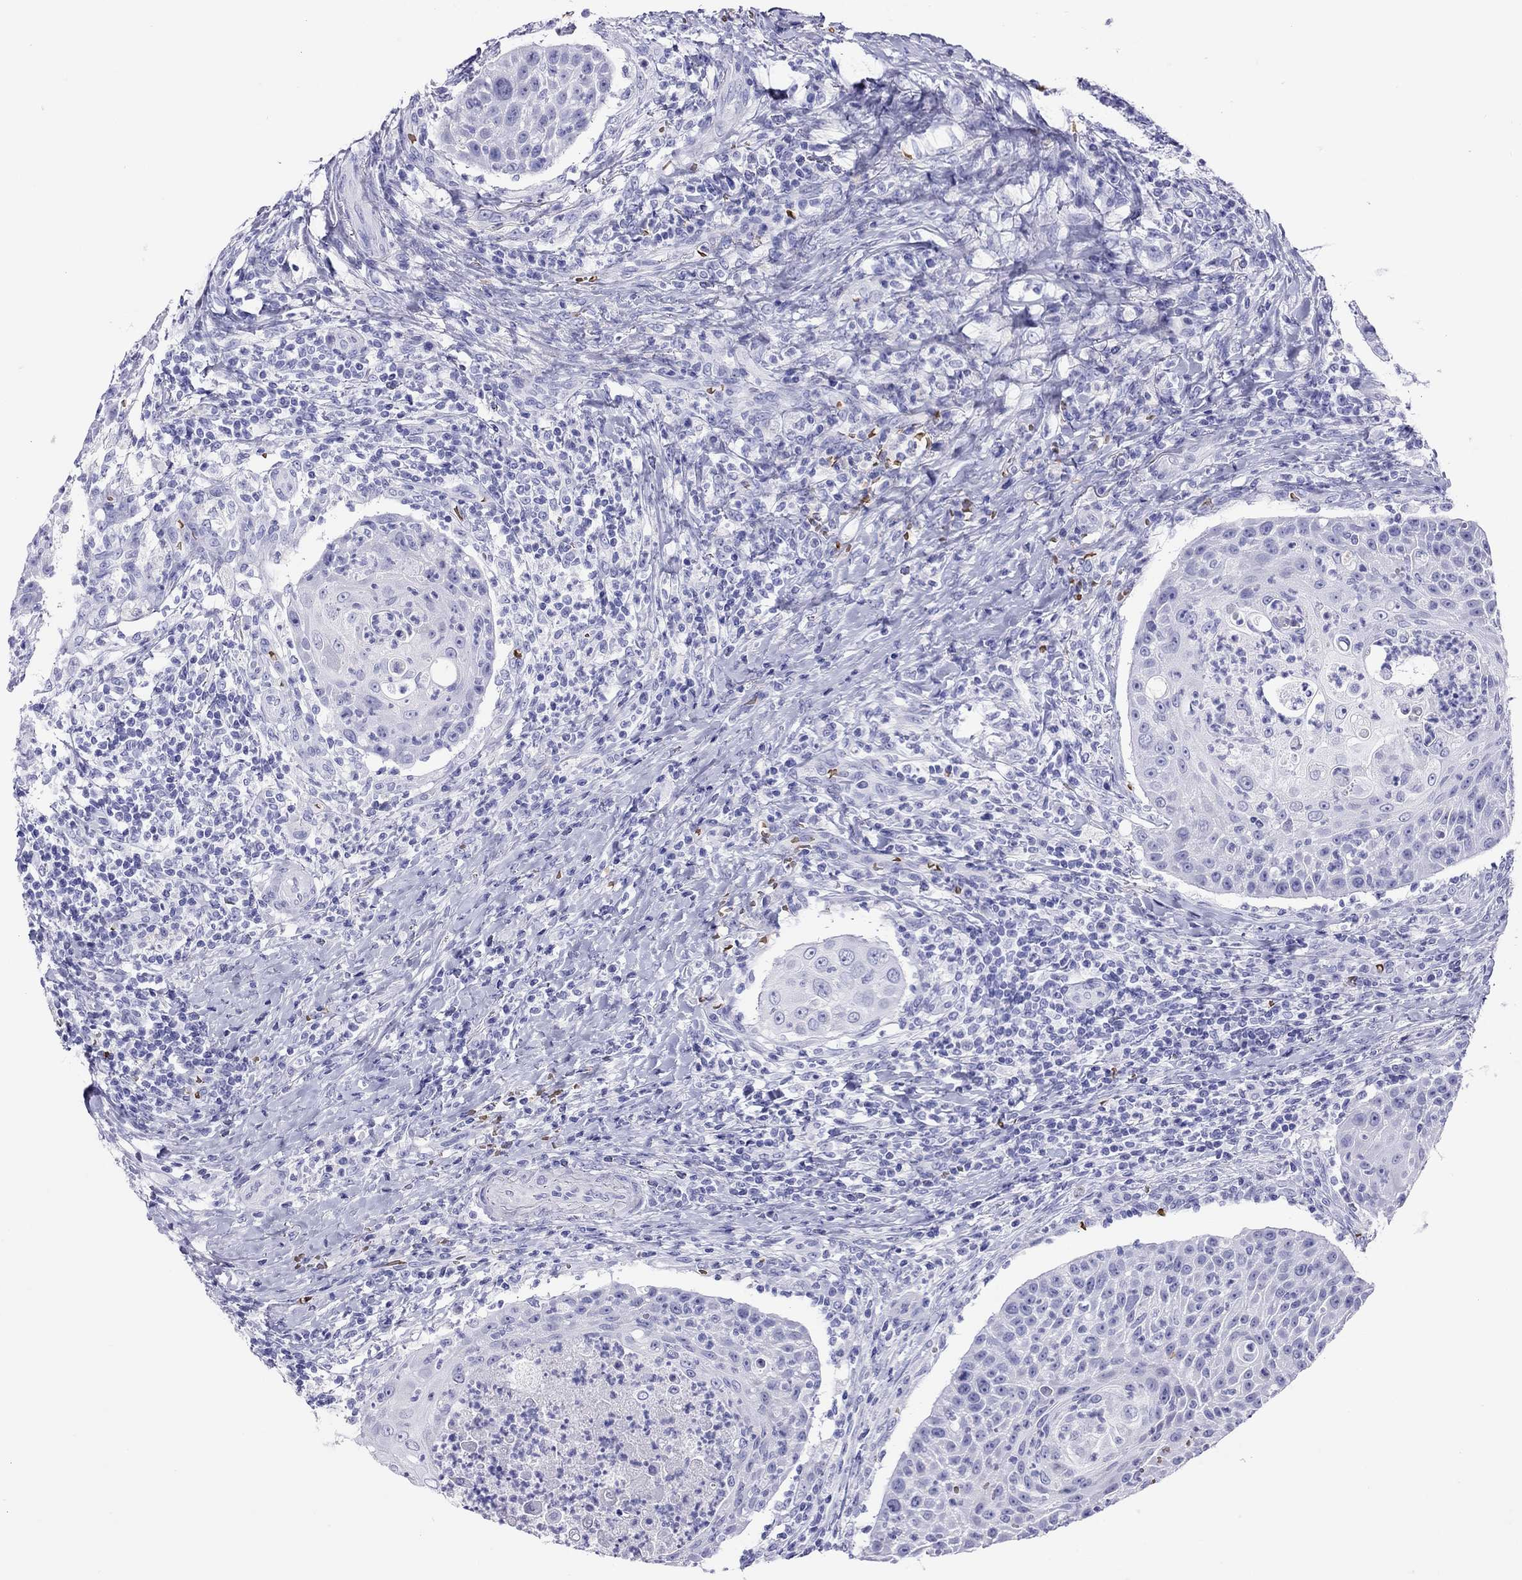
{"staining": {"intensity": "negative", "quantity": "none", "location": "none"}, "tissue": "head and neck cancer", "cell_type": "Tumor cells", "image_type": "cancer", "snomed": [{"axis": "morphology", "description": "Squamous cell carcinoma, NOS"}, {"axis": "topography", "description": "Head-Neck"}], "caption": "Immunohistochemistry (IHC) image of squamous cell carcinoma (head and neck) stained for a protein (brown), which reveals no expression in tumor cells. (Stains: DAB immunohistochemistry with hematoxylin counter stain, Microscopy: brightfield microscopy at high magnification).", "gene": "PTPRN", "patient": {"sex": "male", "age": 69}}